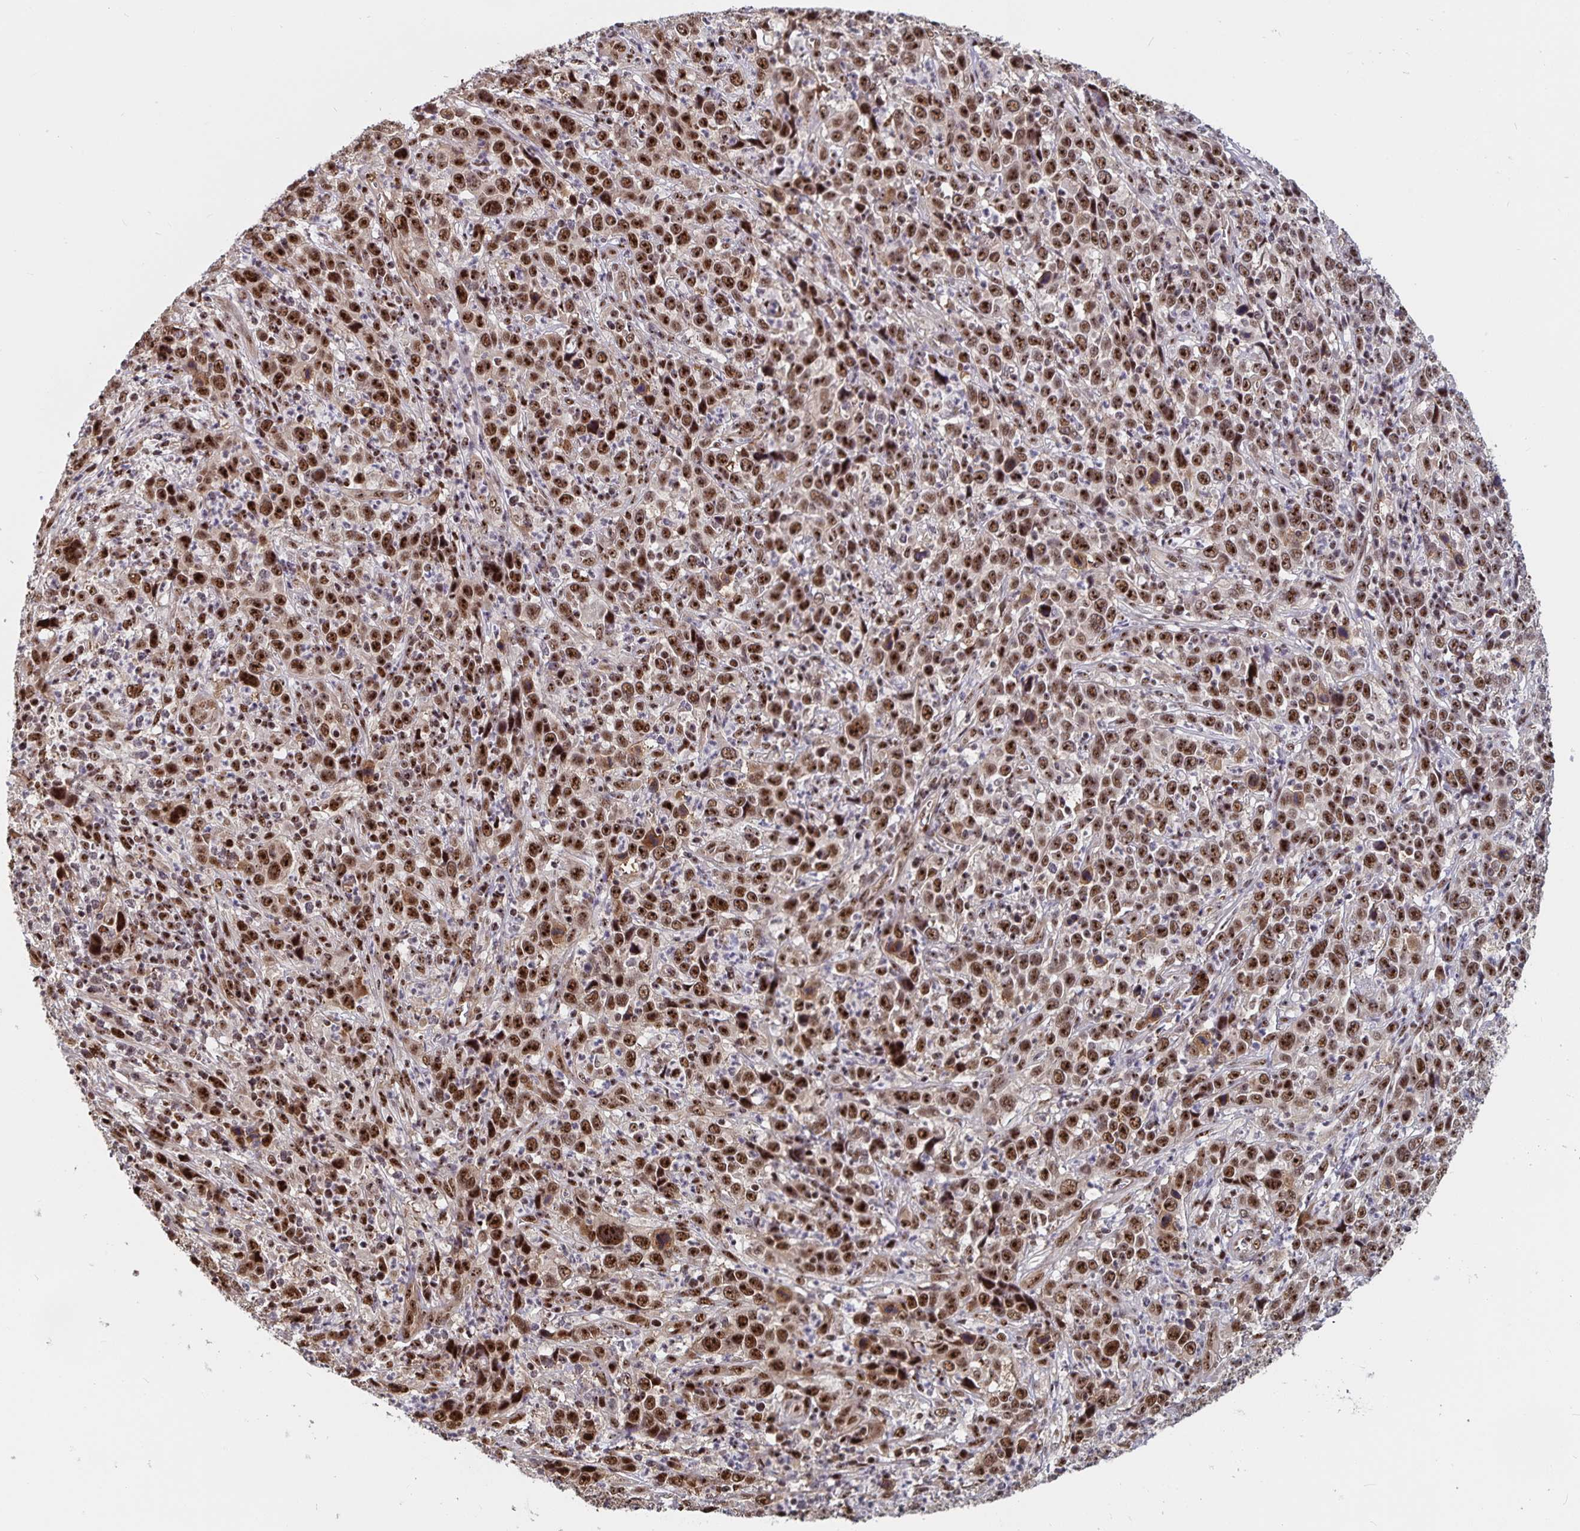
{"staining": {"intensity": "strong", "quantity": ">75%", "location": "nuclear"}, "tissue": "cervical cancer", "cell_type": "Tumor cells", "image_type": "cancer", "snomed": [{"axis": "morphology", "description": "Squamous cell carcinoma, NOS"}, {"axis": "topography", "description": "Cervix"}], "caption": "Brown immunohistochemical staining in cervical squamous cell carcinoma shows strong nuclear positivity in about >75% of tumor cells.", "gene": "LAS1L", "patient": {"sex": "female", "age": 46}}